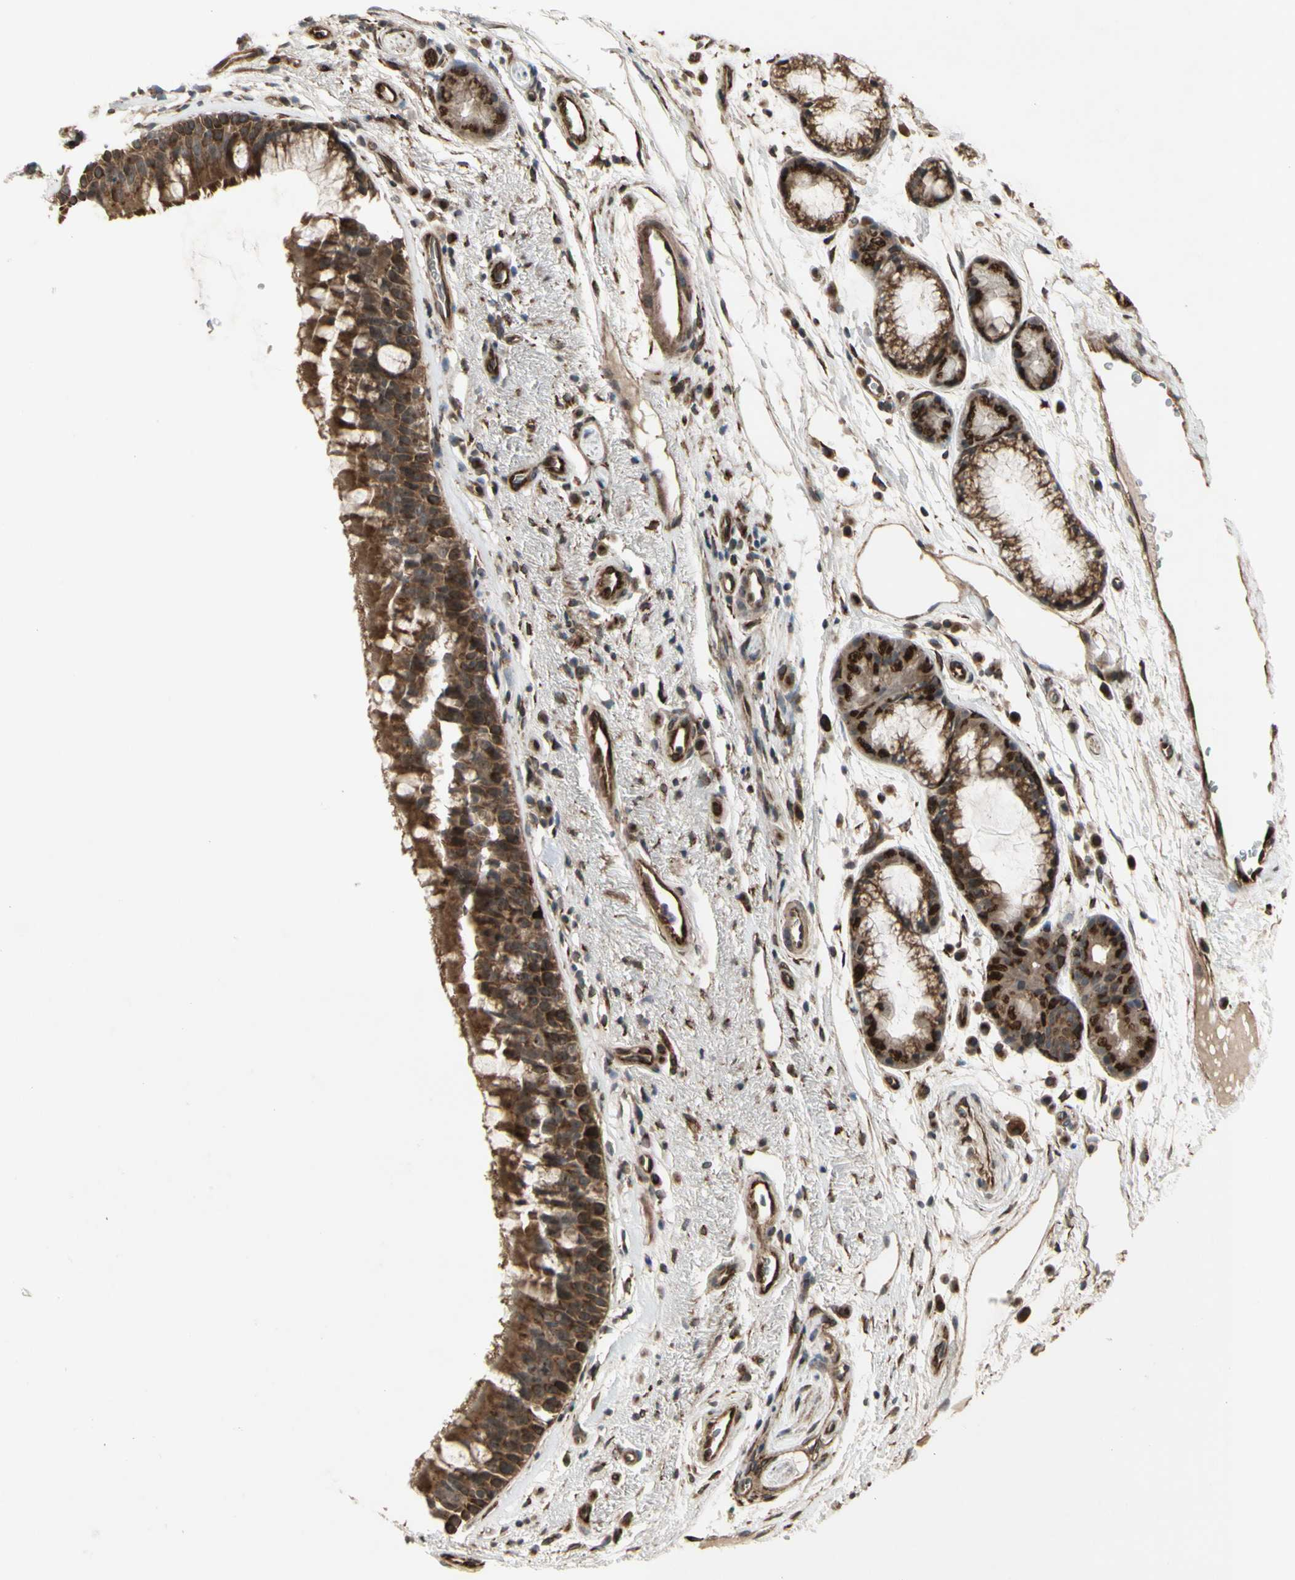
{"staining": {"intensity": "strong", "quantity": ">75%", "location": "cytoplasmic/membranous"}, "tissue": "bronchus", "cell_type": "Respiratory epithelial cells", "image_type": "normal", "snomed": [{"axis": "morphology", "description": "Normal tissue, NOS"}, {"axis": "topography", "description": "Bronchus"}], "caption": "Brown immunohistochemical staining in normal human bronchus shows strong cytoplasmic/membranous expression in about >75% of respiratory epithelial cells. The staining was performed using DAB (3,3'-diaminobenzidine) to visualize the protein expression in brown, while the nuclei were stained in blue with hematoxylin (Magnification: 20x).", "gene": "SLC39A9", "patient": {"sex": "female", "age": 54}}